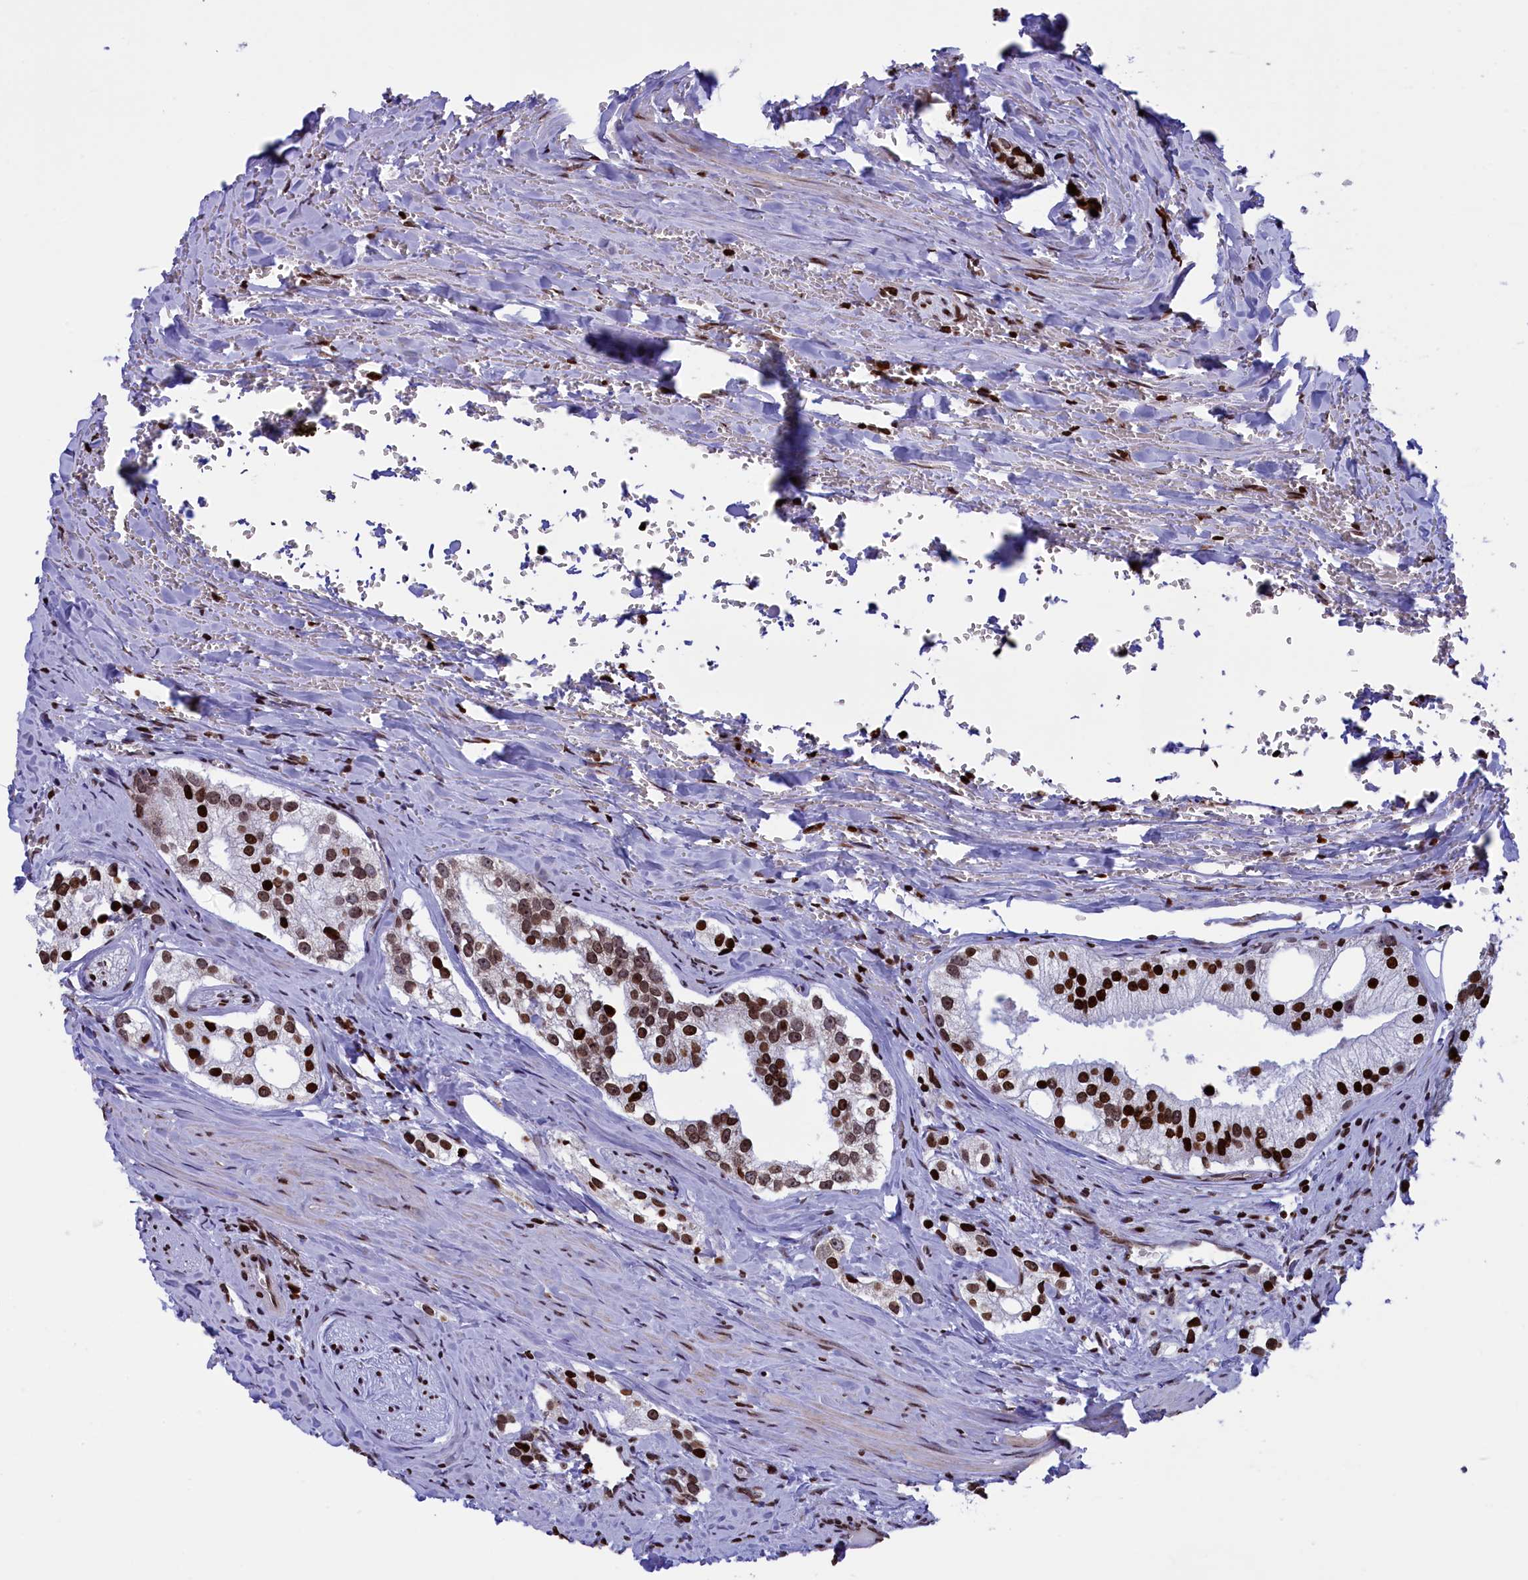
{"staining": {"intensity": "strong", "quantity": ">75%", "location": "nuclear"}, "tissue": "prostate cancer", "cell_type": "Tumor cells", "image_type": "cancer", "snomed": [{"axis": "morphology", "description": "Adenocarcinoma, High grade"}, {"axis": "topography", "description": "Prostate"}], "caption": "The micrograph demonstrates staining of high-grade adenocarcinoma (prostate), revealing strong nuclear protein positivity (brown color) within tumor cells. The staining was performed using DAB to visualize the protein expression in brown, while the nuclei were stained in blue with hematoxylin (Magnification: 20x).", "gene": "TIMM29", "patient": {"sex": "male", "age": 66}}